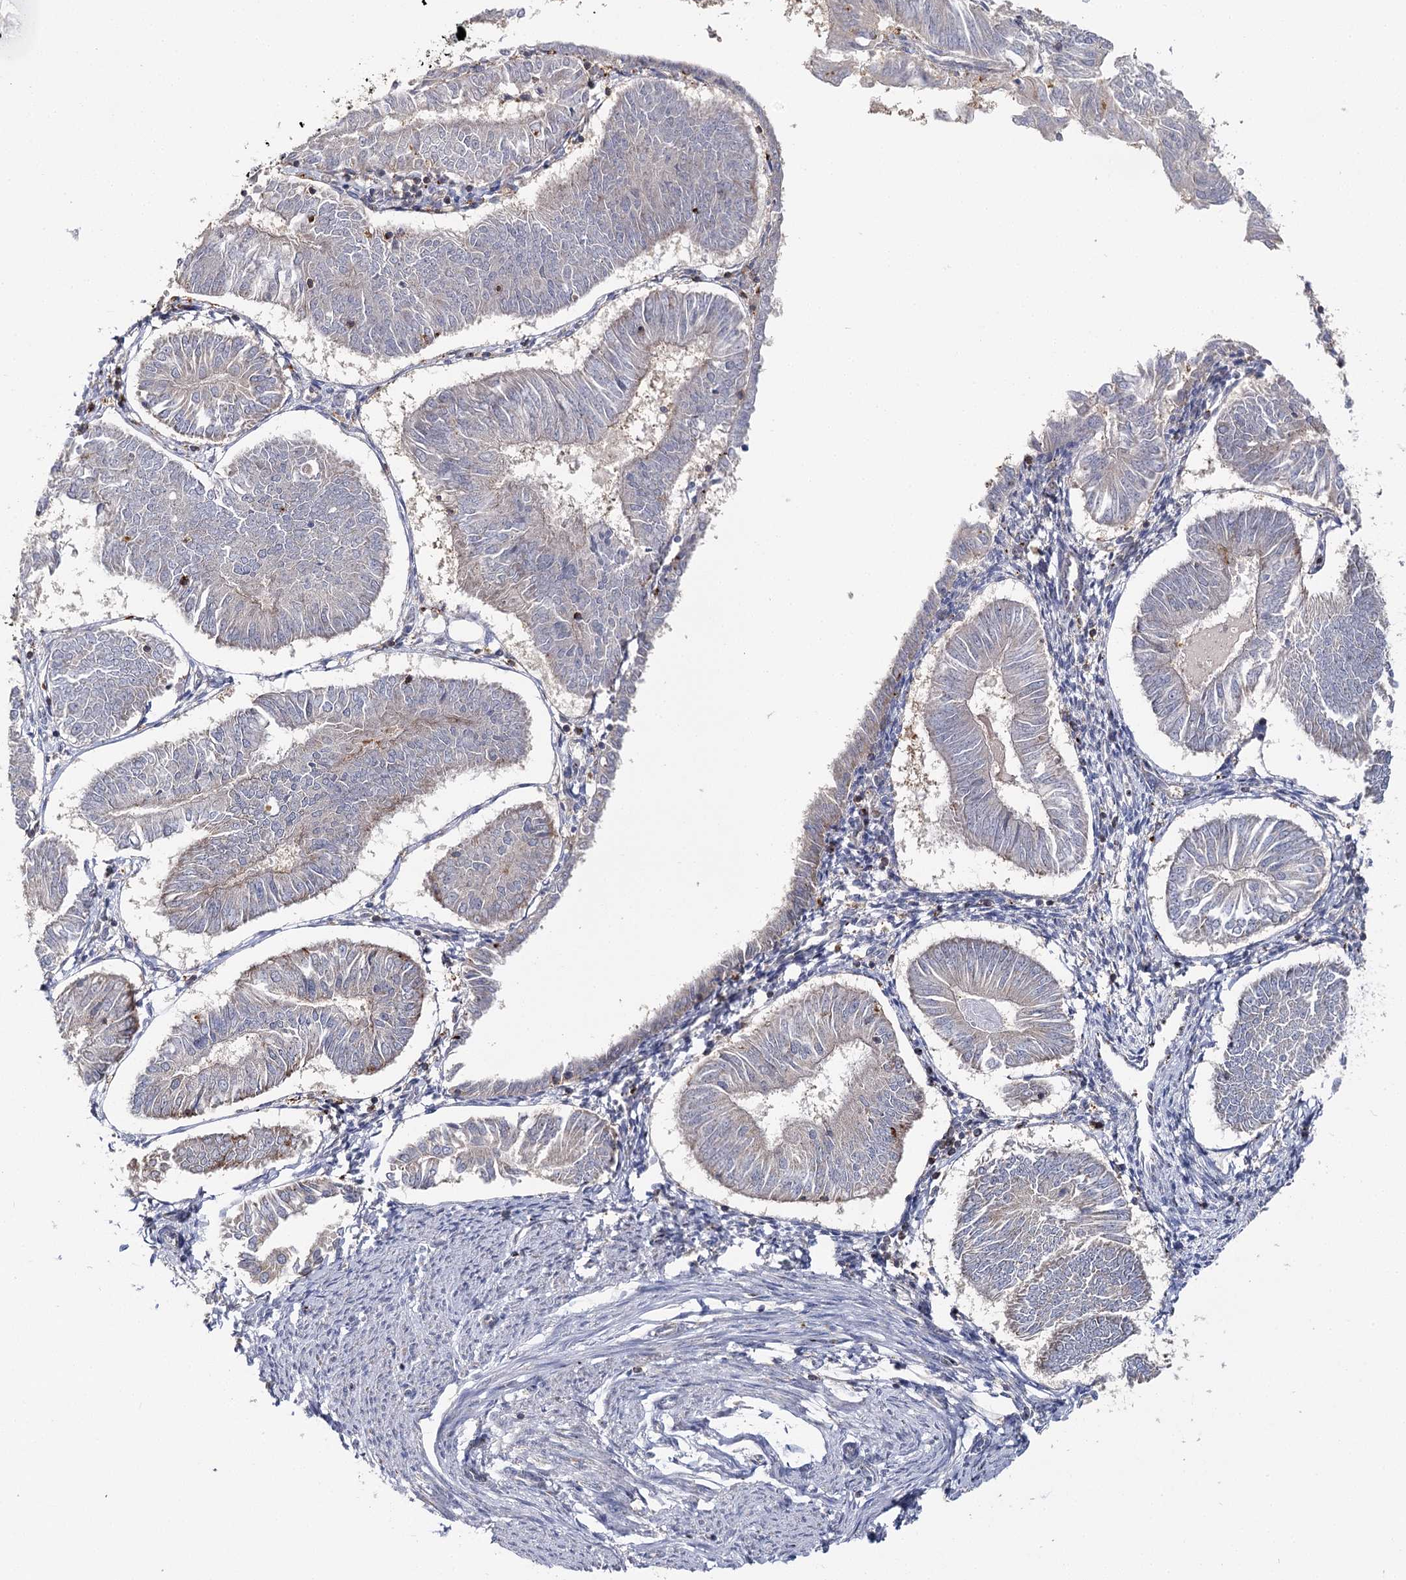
{"staining": {"intensity": "negative", "quantity": "none", "location": "none"}, "tissue": "endometrial cancer", "cell_type": "Tumor cells", "image_type": "cancer", "snomed": [{"axis": "morphology", "description": "Adenocarcinoma, NOS"}, {"axis": "topography", "description": "Endometrium"}], "caption": "Tumor cells are negative for protein expression in human endometrial adenocarcinoma.", "gene": "SEC24B", "patient": {"sex": "female", "age": 58}}